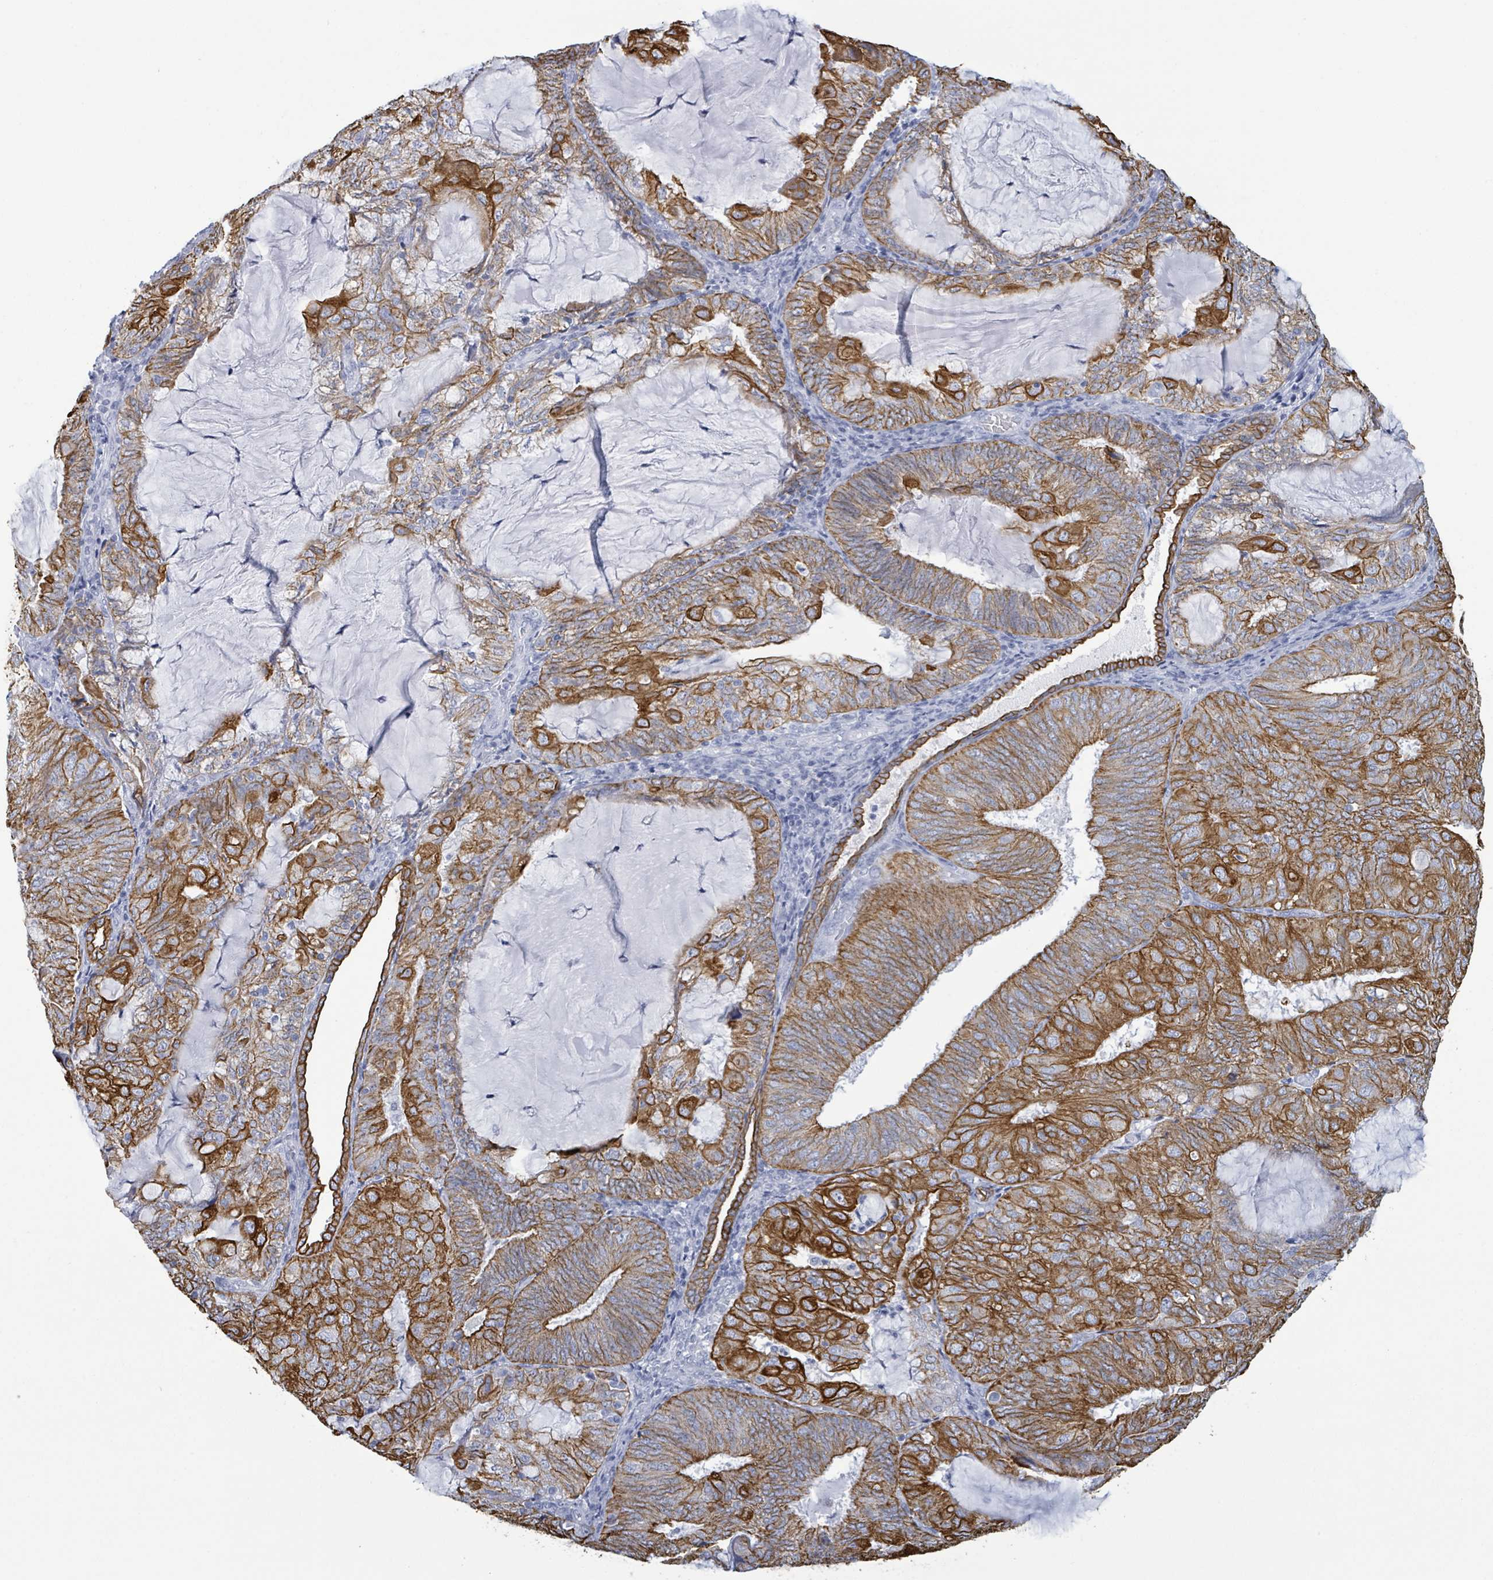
{"staining": {"intensity": "strong", "quantity": "25%-75%", "location": "cytoplasmic/membranous"}, "tissue": "endometrial cancer", "cell_type": "Tumor cells", "image_type": "cancer", "snomed": [{"axis": "morphology", "description": "Adenocarcinoma, NOS"}, {"axis": "topography", "description": "Endometrium"}], "caption": "Immunohistochemical staining of human endometrial cancer displays high levels of strong cytoplasmic/membranous protein expression in approximately 25%-75% of tumor cells.", "gene": "KRT8", "patient": {"sex": "female", "age": 81}}